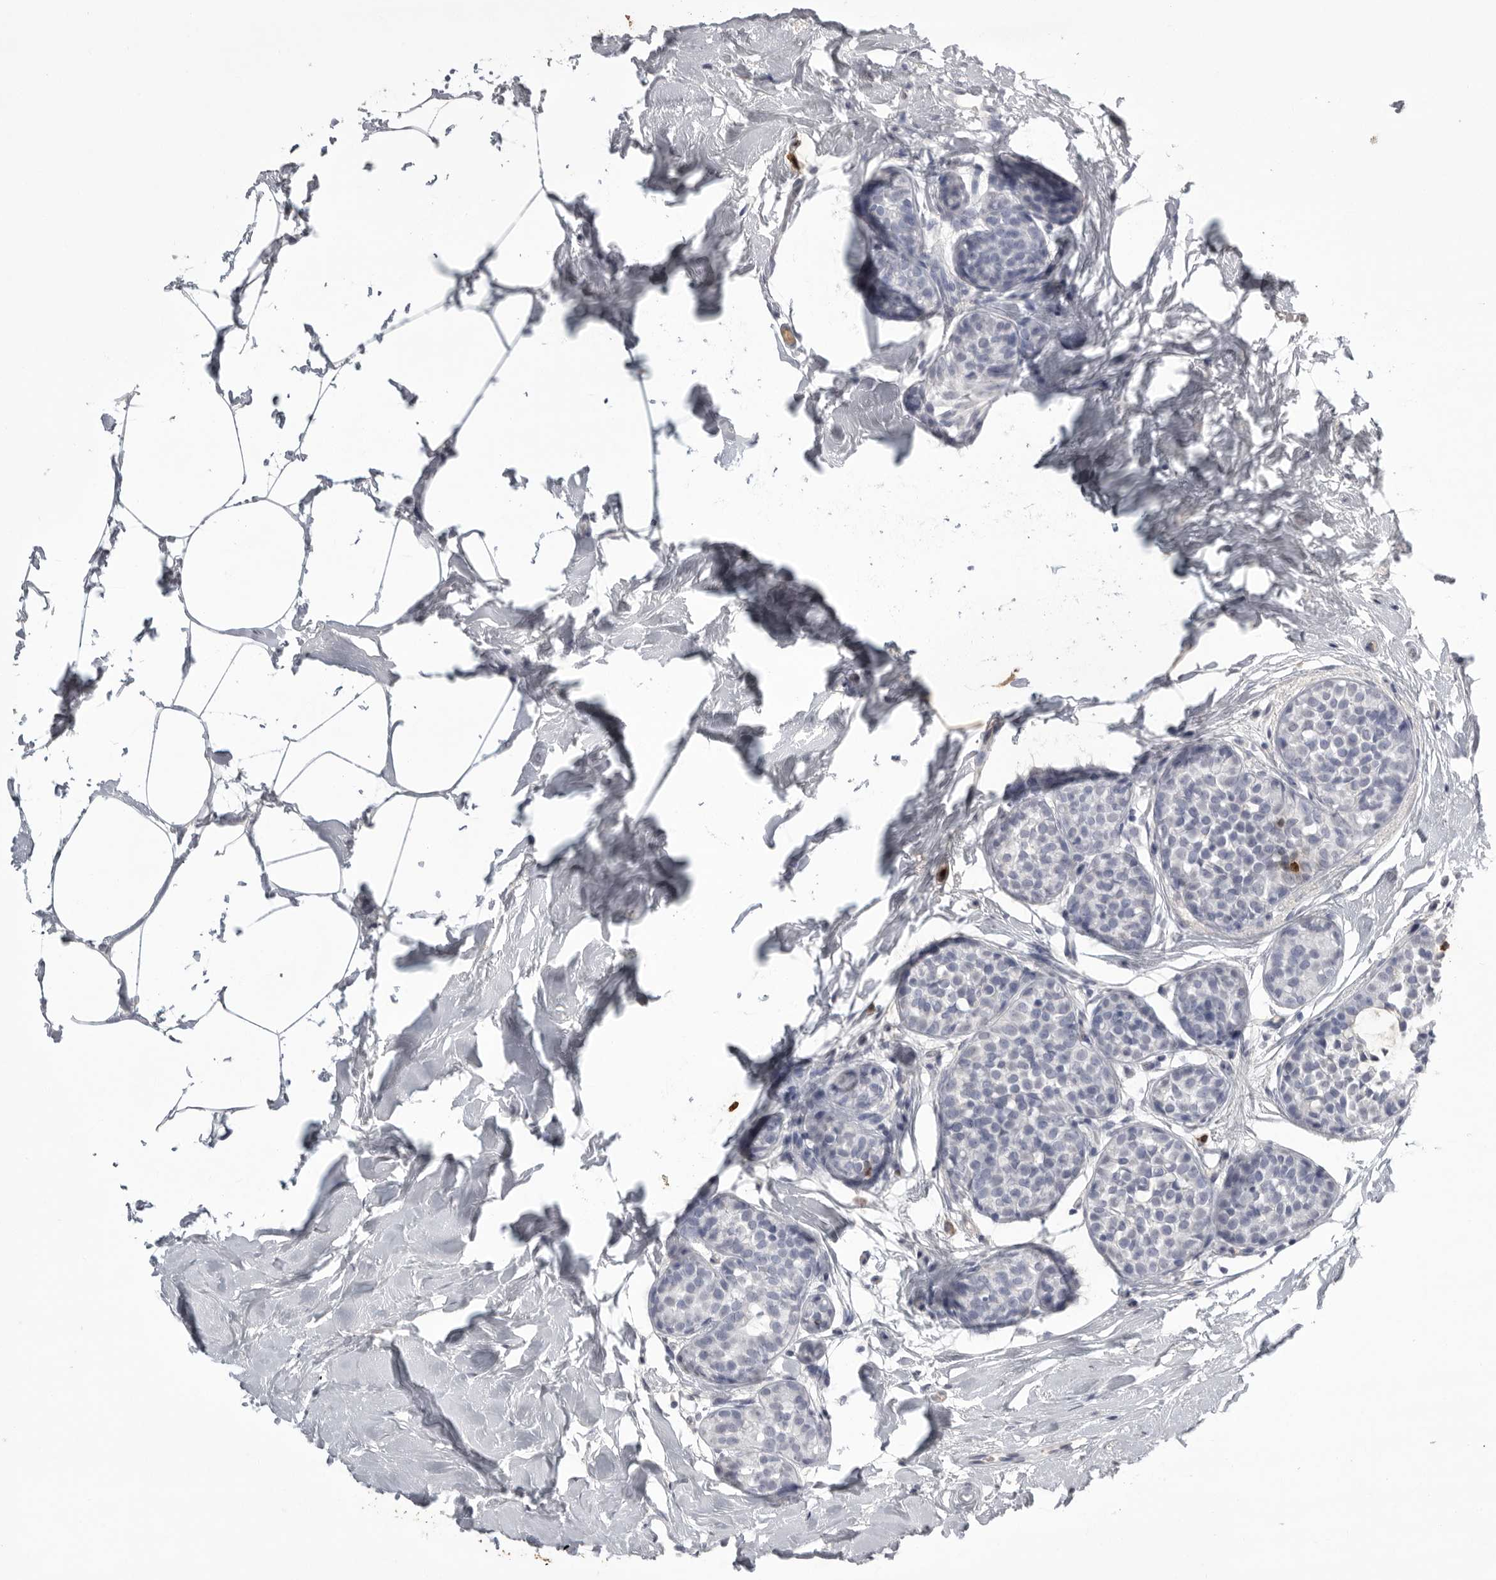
{"staining": {"intensity": "negative", "quantity": "none", "location": "none"}, "tissue": "breast cancer", "cell_type": "Tumor cells", "image_type": "cancer", "snomed": [{"axis": "morphology", "description": "Duct carcinoma"}, {"axis": "topography", "description": "Breast"}], "caption": "Protein analysis of breast cancer reveals no significant positivity in tumor cells.", "gene": "GNLY", "patient": {"sex": "female", "age": 55}}